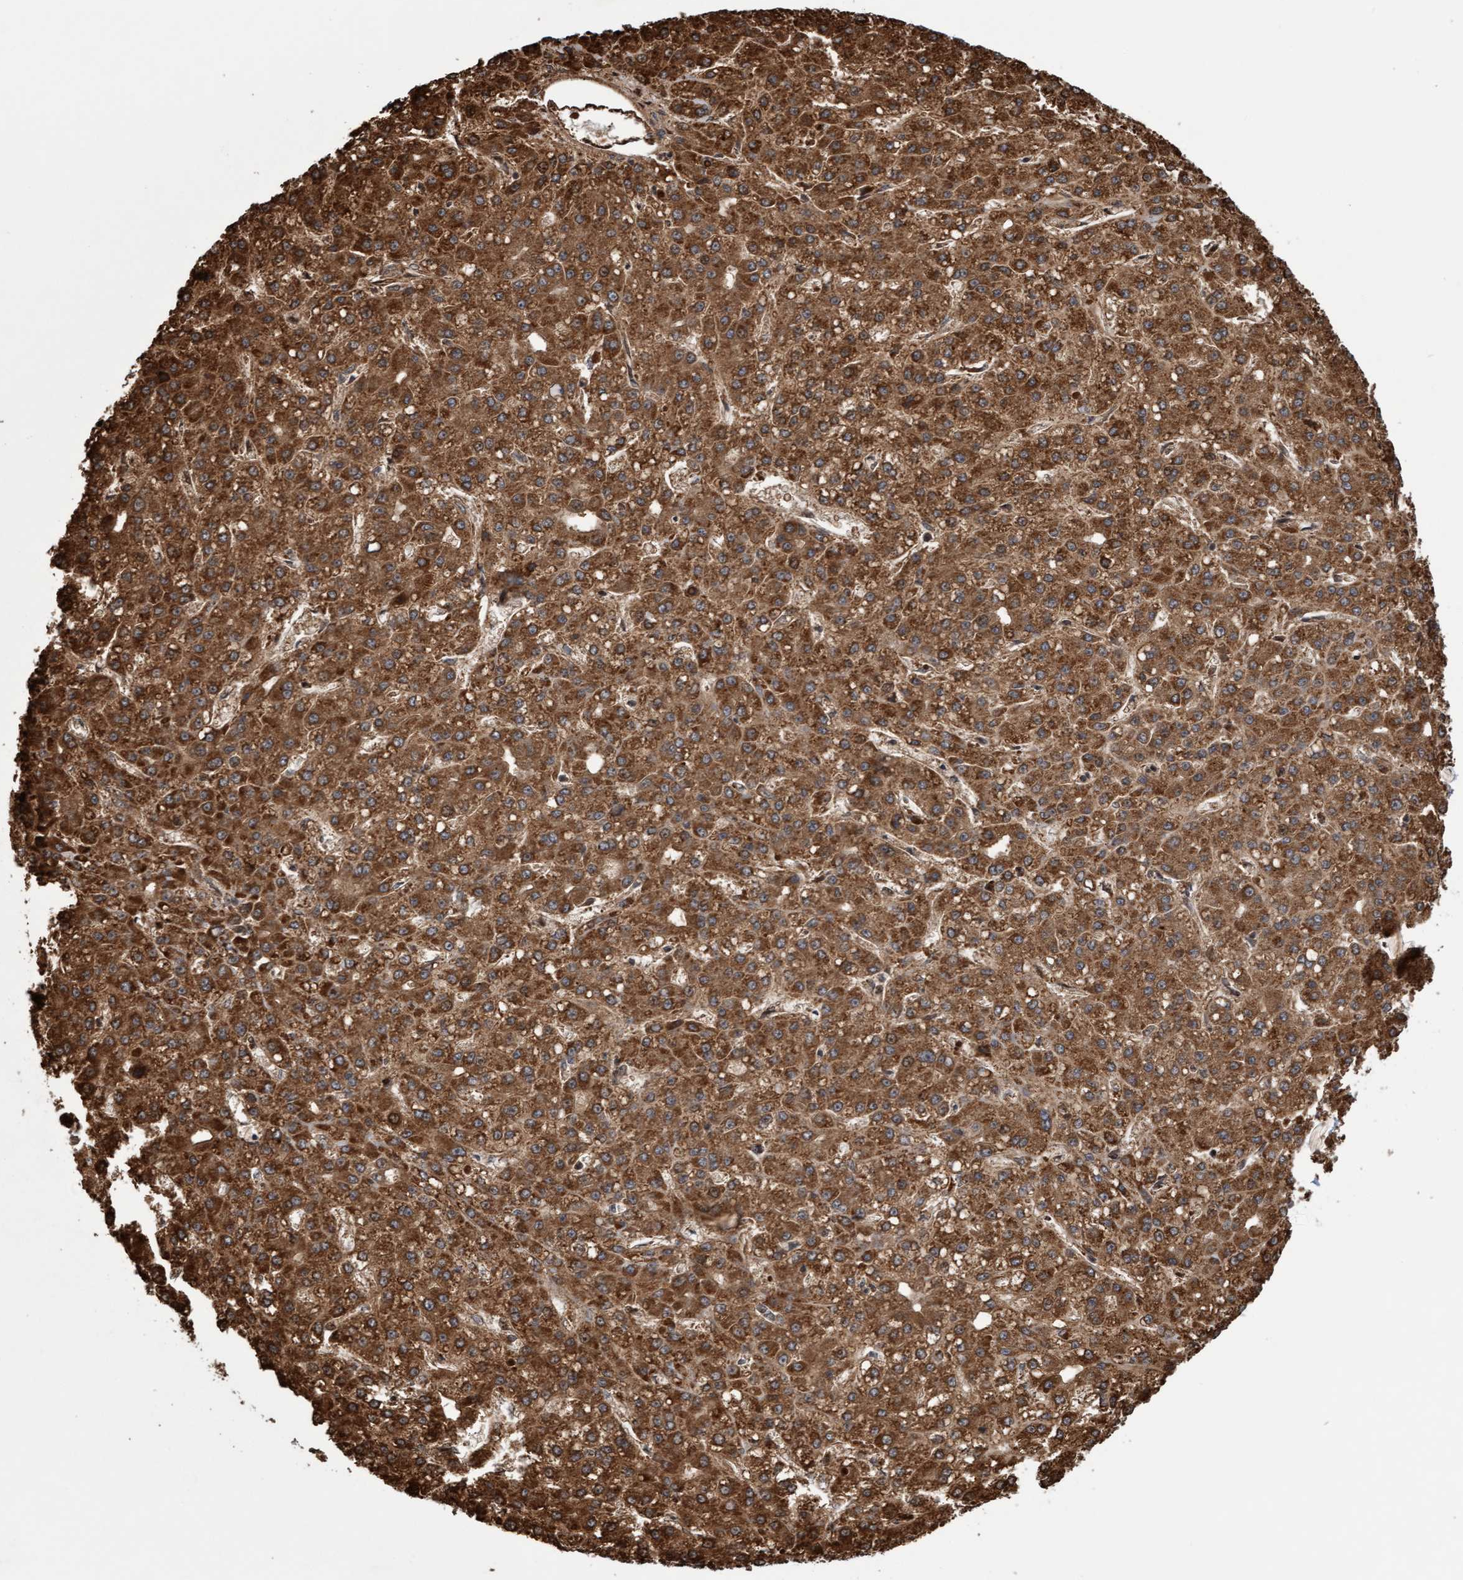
{"staining": {"intensity": "moderate", "quantity": ">75%", "location": "cytoplasmic/membranous"}, "tissue": "liver cancer", "cell_type": "Tumor cells", "image_type": "cancer", "snomed": [{"axis": "morphology", "description": "Carcinoma, Hepatocellular, NOS"}, {"axis": "topography", "description": "Liver"}], "caption": "A high-resolution photomicrograph shows immunohistochemistry (IHC) staining of liver cancer (hepatocellular carcinoma), which reveals moderate cytoplasmic/membranous expression in about >75% of tumor cells.", "gene": "PECR", "patient": {"sex": "male", "age": 67}}